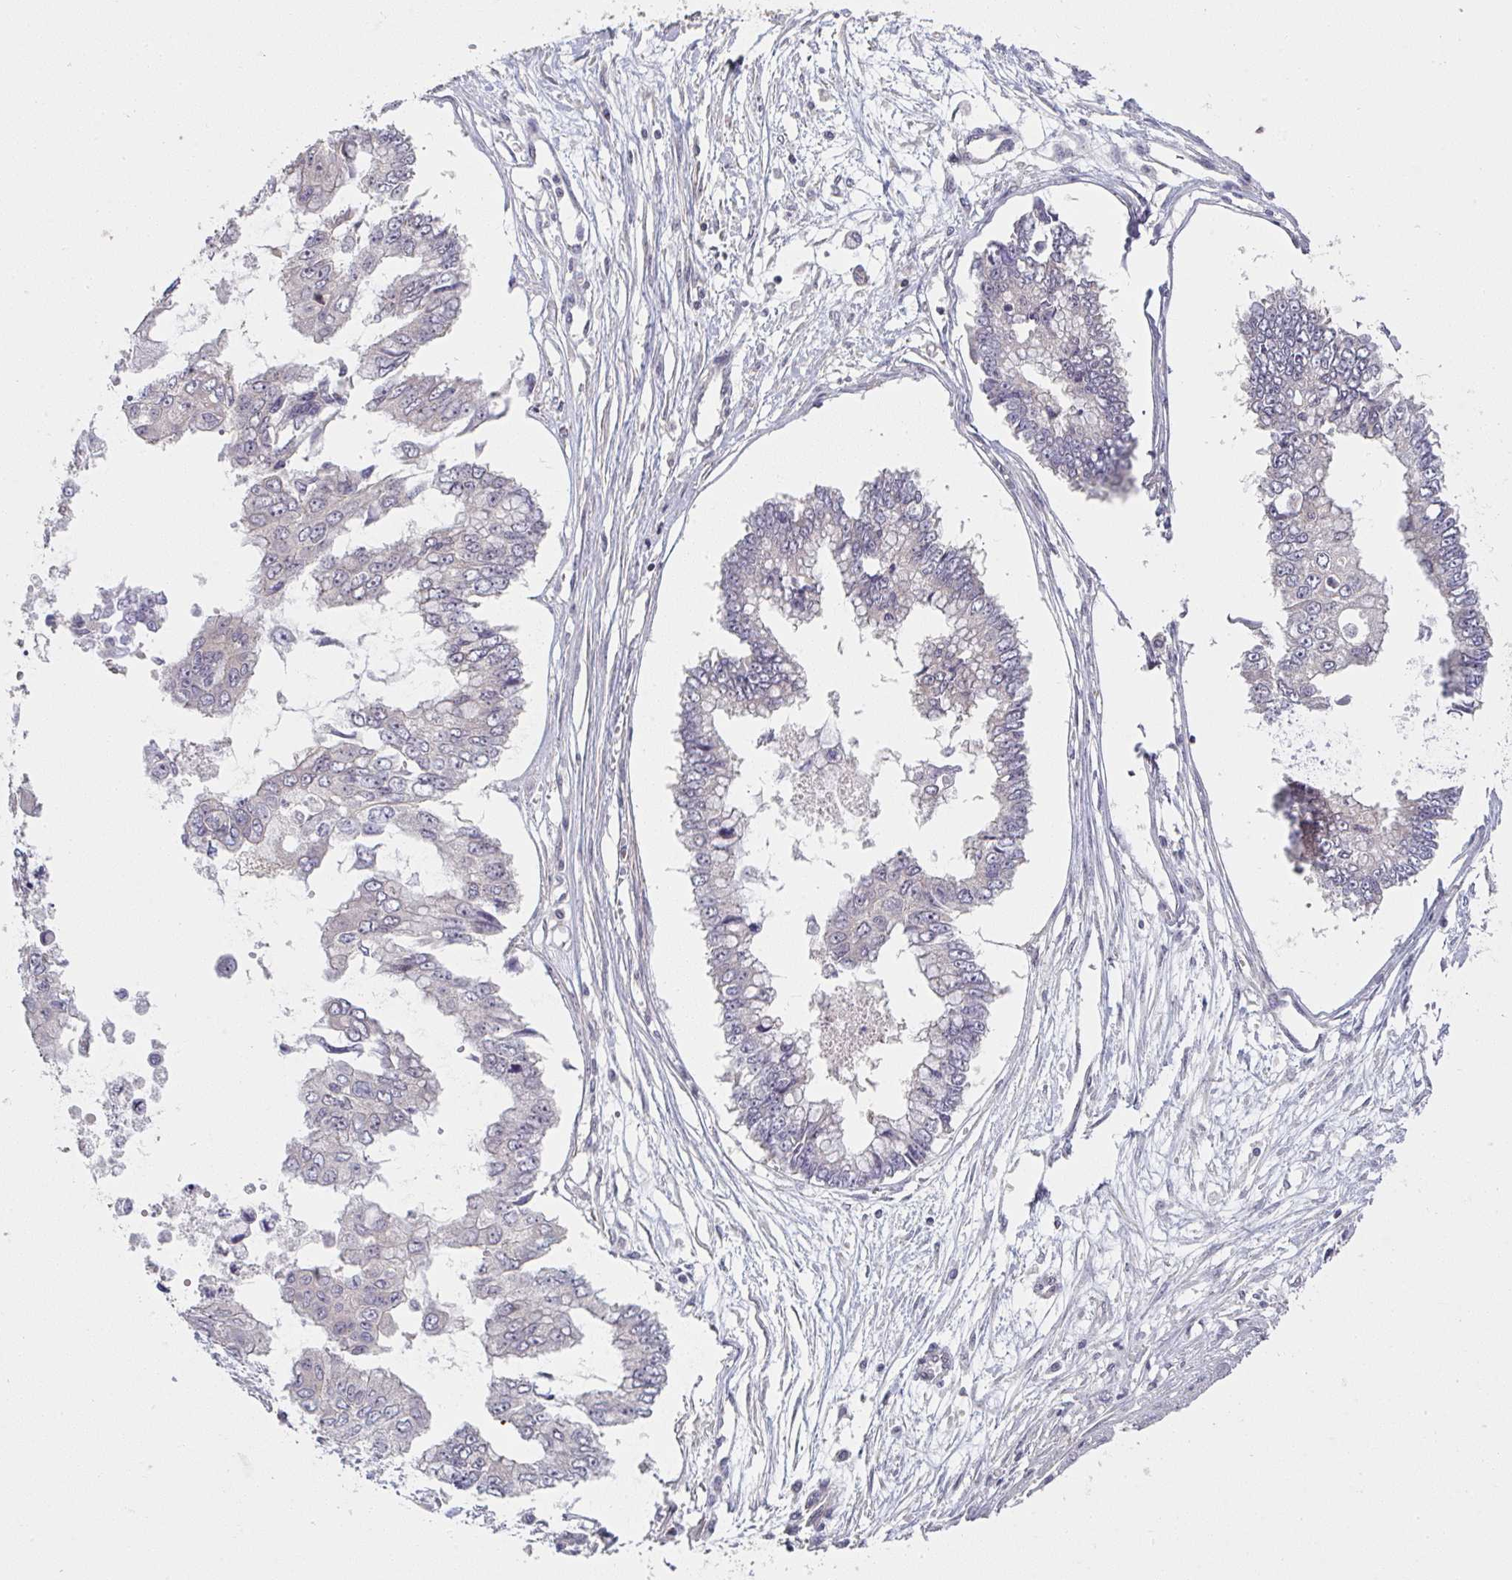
{"staining": {"intensity": "negative", "quantity": "none", "location": "none"}, "tissue": "ovarian cancer", "cell_type": "Tumor cells", "image_type": "cancer", "snomed": [{"axis": "morphology", "description": "Cystadenocarcinoma, mucinous, NOS"}, {"axis": "topography", "description": "Ovary"}], "caption": "Photomicrograph shows no protein staining in tumor cells of mucinous cystadenocarcinoma (ovarian) tissue.", "gene": "RANGRF", "patient": {"sex": "female", "age": 72}}